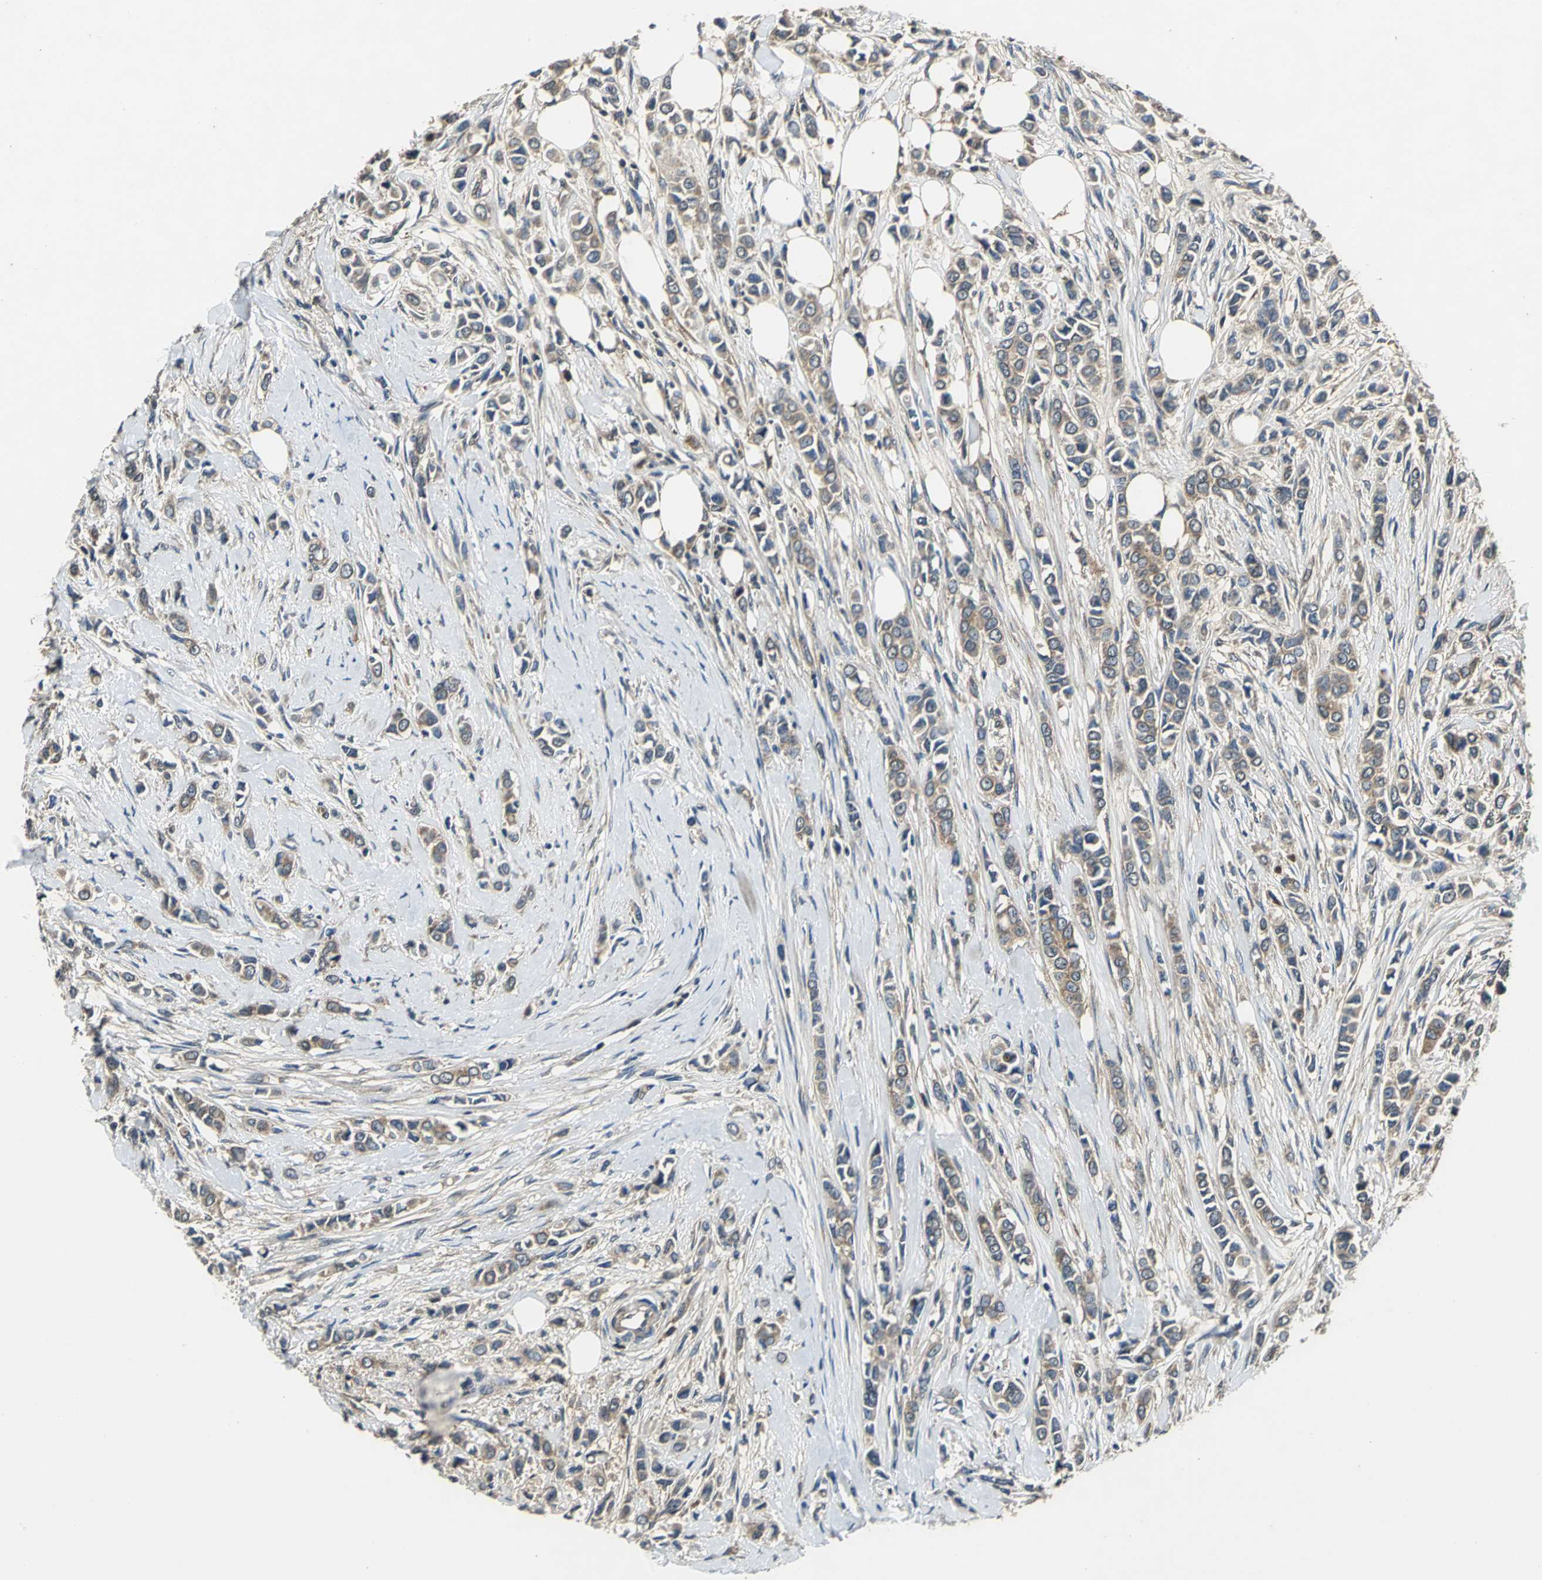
{"staining": {"intensity": "moderate", "quantity": ">75%", "location": "cytoplasmic/membranous"}, "tissue": "breast cancer", "cell_type": "Tumor cells", "image_type": "cancer", "snomed": [{"axis": "morphology", "description": "Lobular carcinoma"}, {"axis": "topography", "description": "Breast"}], "caption": "Breast cancer stained with IHC shows moderate cytoplasmic/membranous expression in approximately >75% of tumor cells. The staining was performed using DAB, with brown indicating positive protein expression. Nuclei are stained blue with hematoxylin.", "gene": "IRF3", "patient": {"sex": "female", "age": 51}}